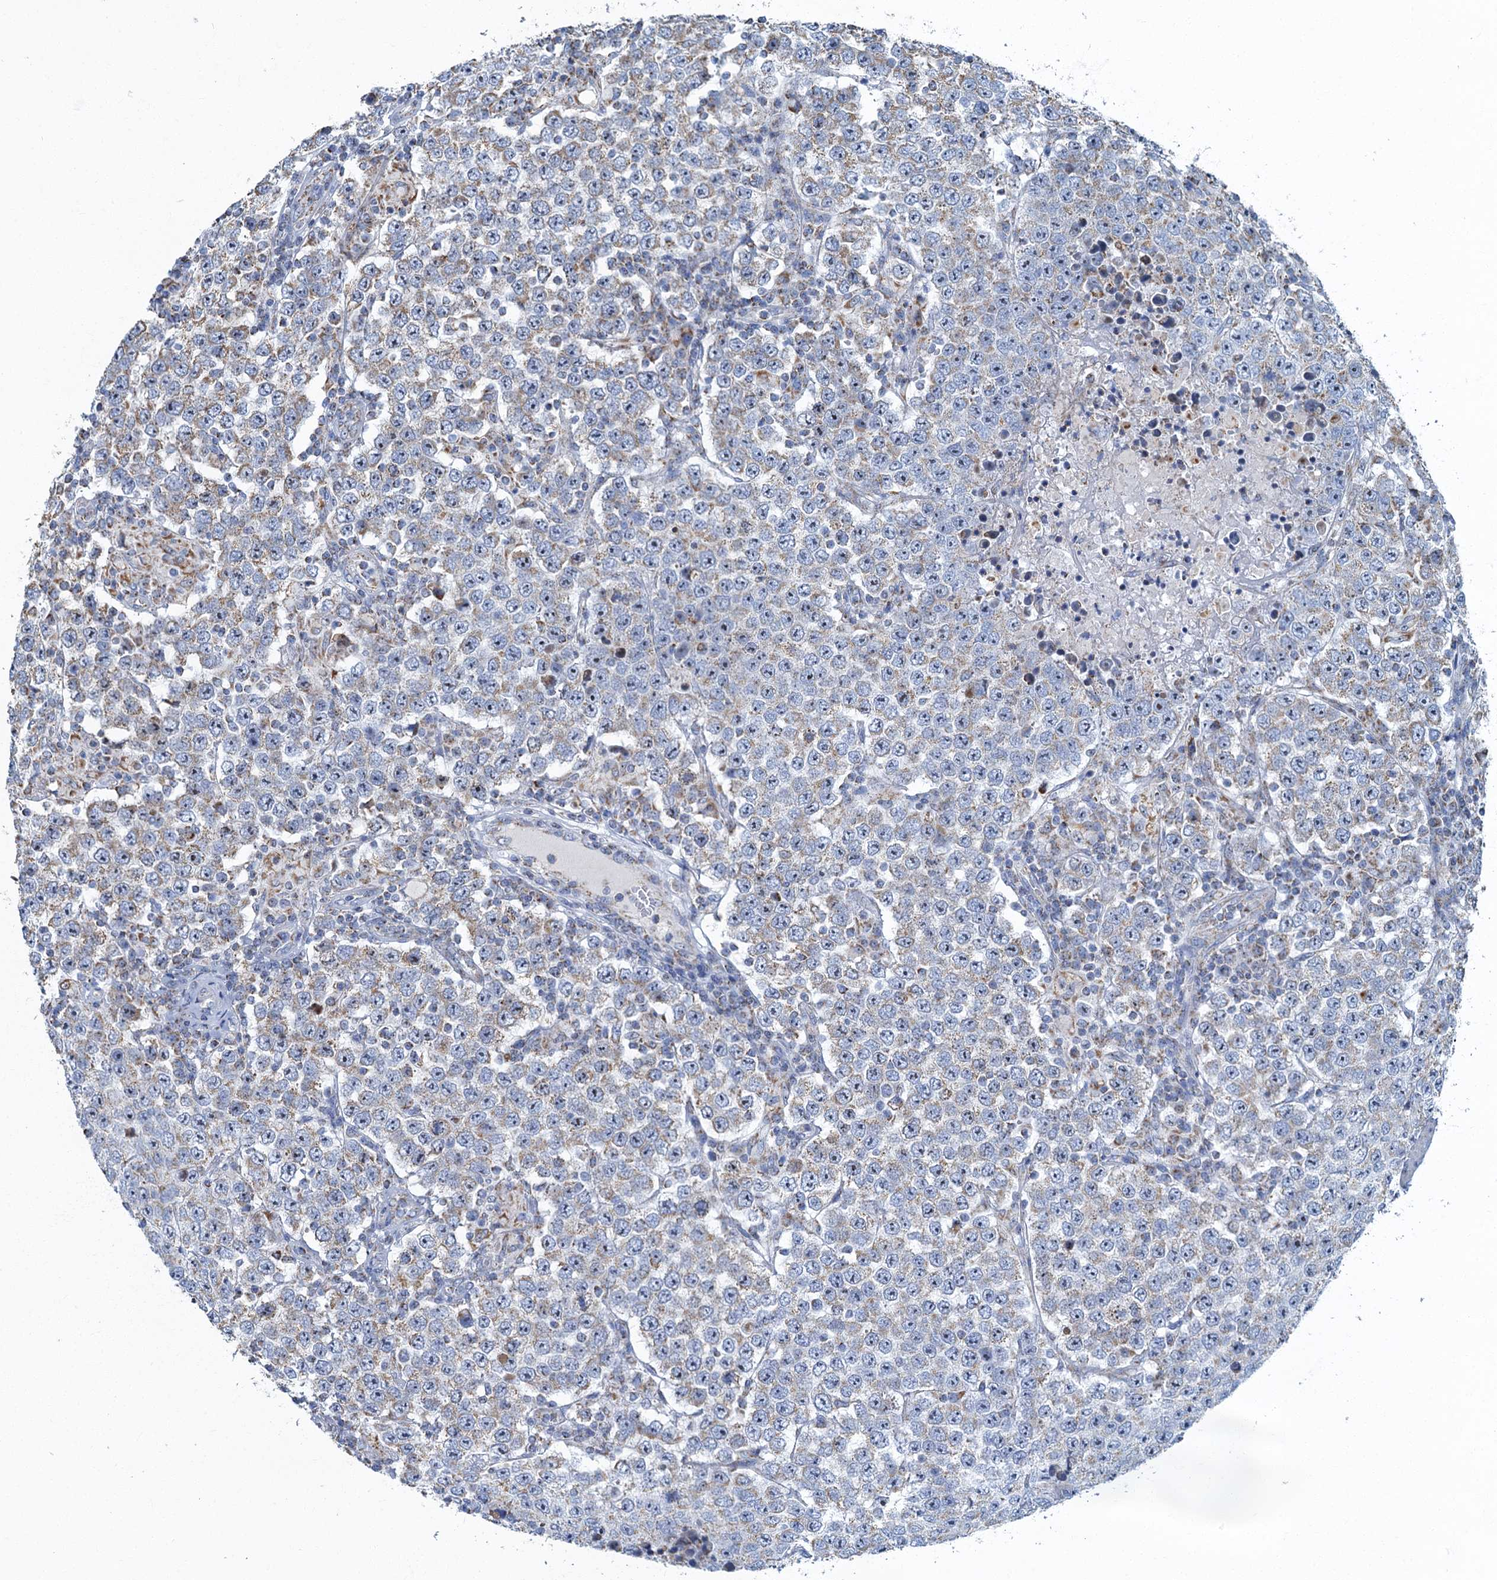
{"staining": {"intensity": "weak", "quantity": "25%-75%", "location": "cytoplasmic/membranous"}, "tissue": "testis cancer", "cell_type": "Tumor cells", "image_type": "cancer", "snomed": [{"axis": "morphology", "description": "Normal tissue, NOS"}, {"axis": "morphology", "description": "Urothelial carcinoma, High grade"}, {"axis": "morphology", "description": "Seminoma, NOS"}, {"axis": "morphology", "description": "Carcinoma, Embryonal, NOS"}, {"axis": "topography", "description": "Urinary bladder"}, {"axis": "topography", "description": "Testis"}], "caption": "Human testis cancer stained for a protein (brown) reveals weak cytoplasmic/membranous positive positivity in about 25%-75% of tumor cells.", "gene": "RAD9B", "patient": {"sex": "male", "age": 41}}